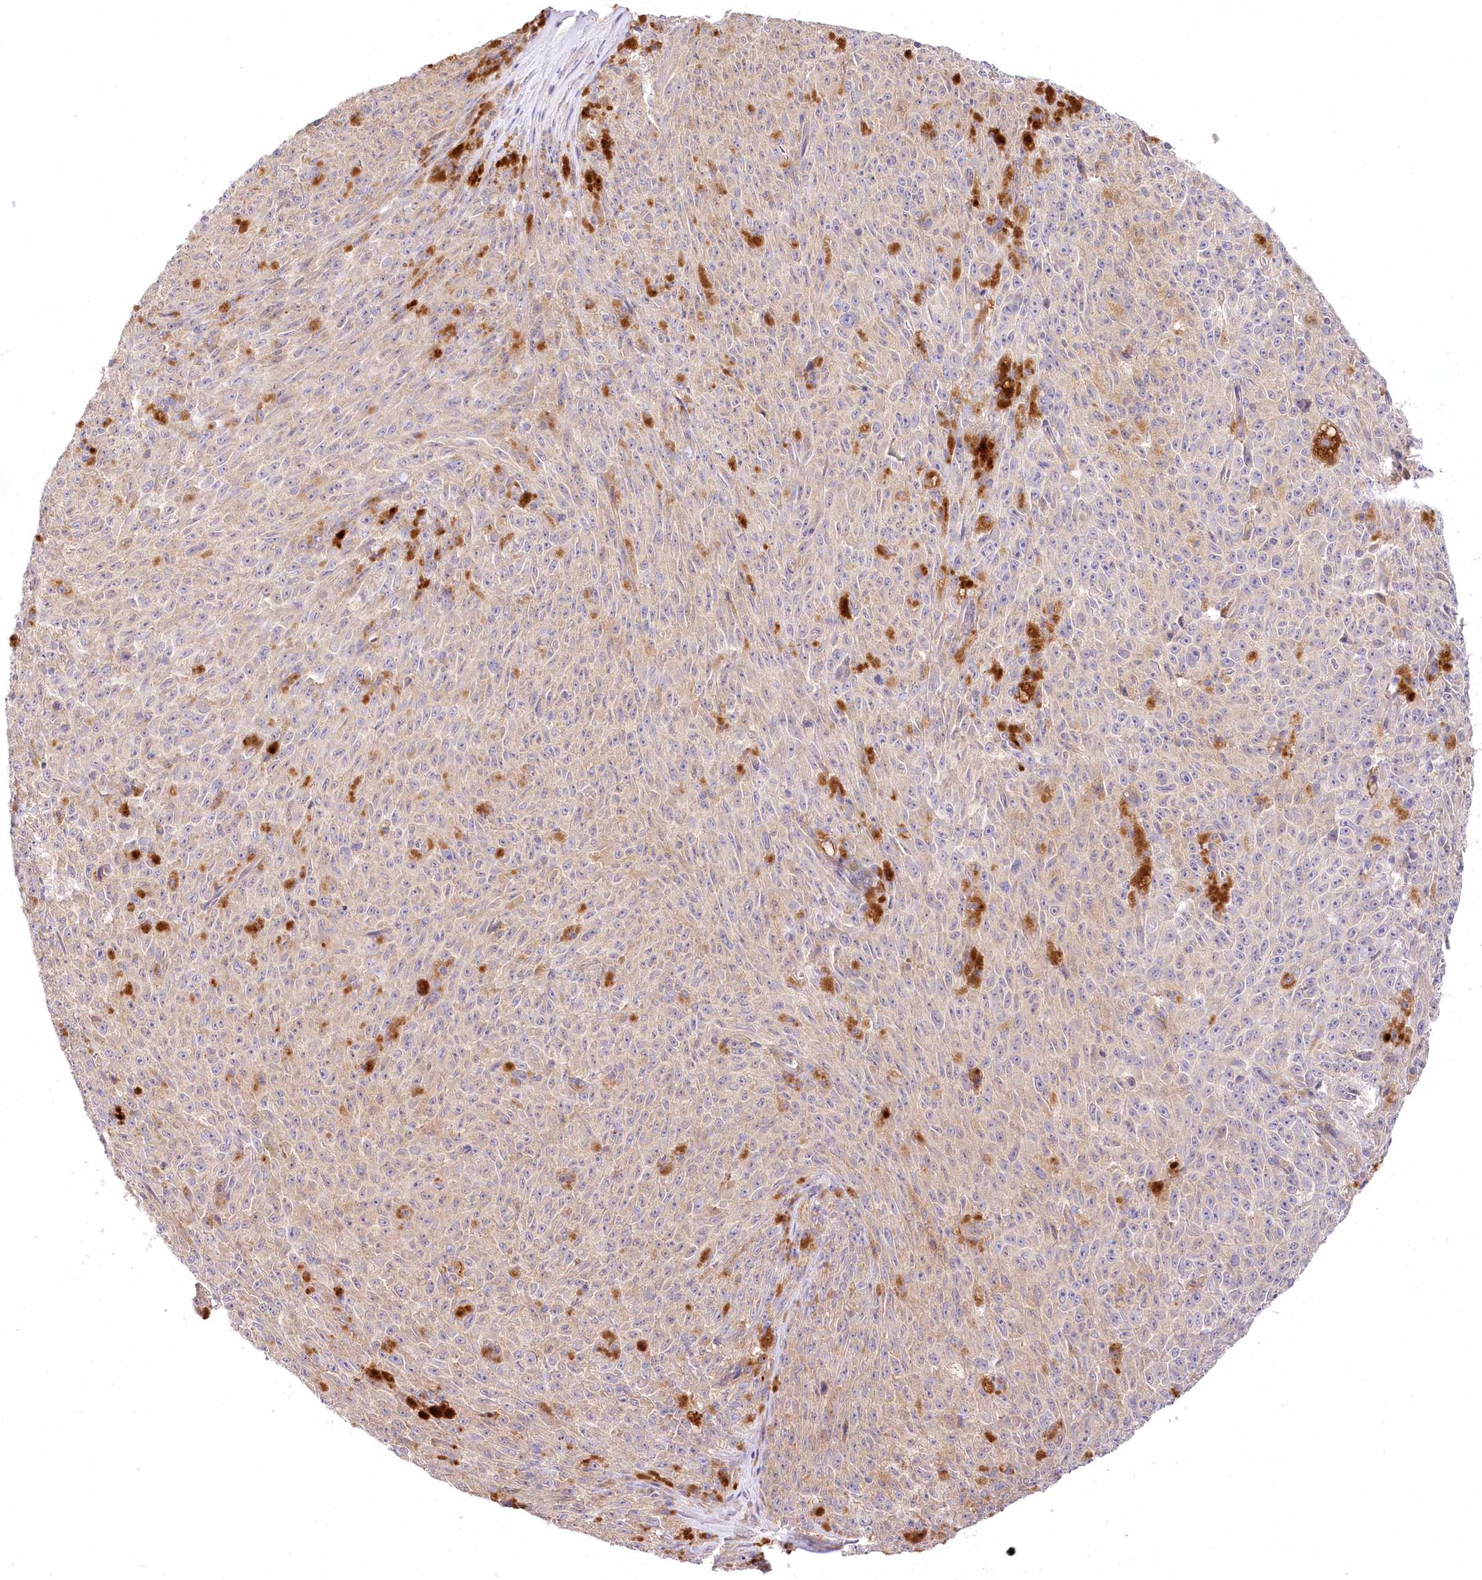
{"staining": {"intensity": "weak", "quantity": "25%-75%", "location": "cytoplasmic/membranous"}, "tissue": "melanoma", "cell_type": "Tumor cells", "image_type": "cancer", "snomed": [{"axis": "morphology", "description": "Malignant melanoma, NOS"}, {"axis": "topography", "description": "Skin"}], "caption": "Melanoma tissue displays weak cytoplasmic/membranous staining in about 25%-75% of tumor cells, visualized by immunohistochemistry.", "gene": "PYROXD1", "patient": {"sex": "female", "age": 82}}